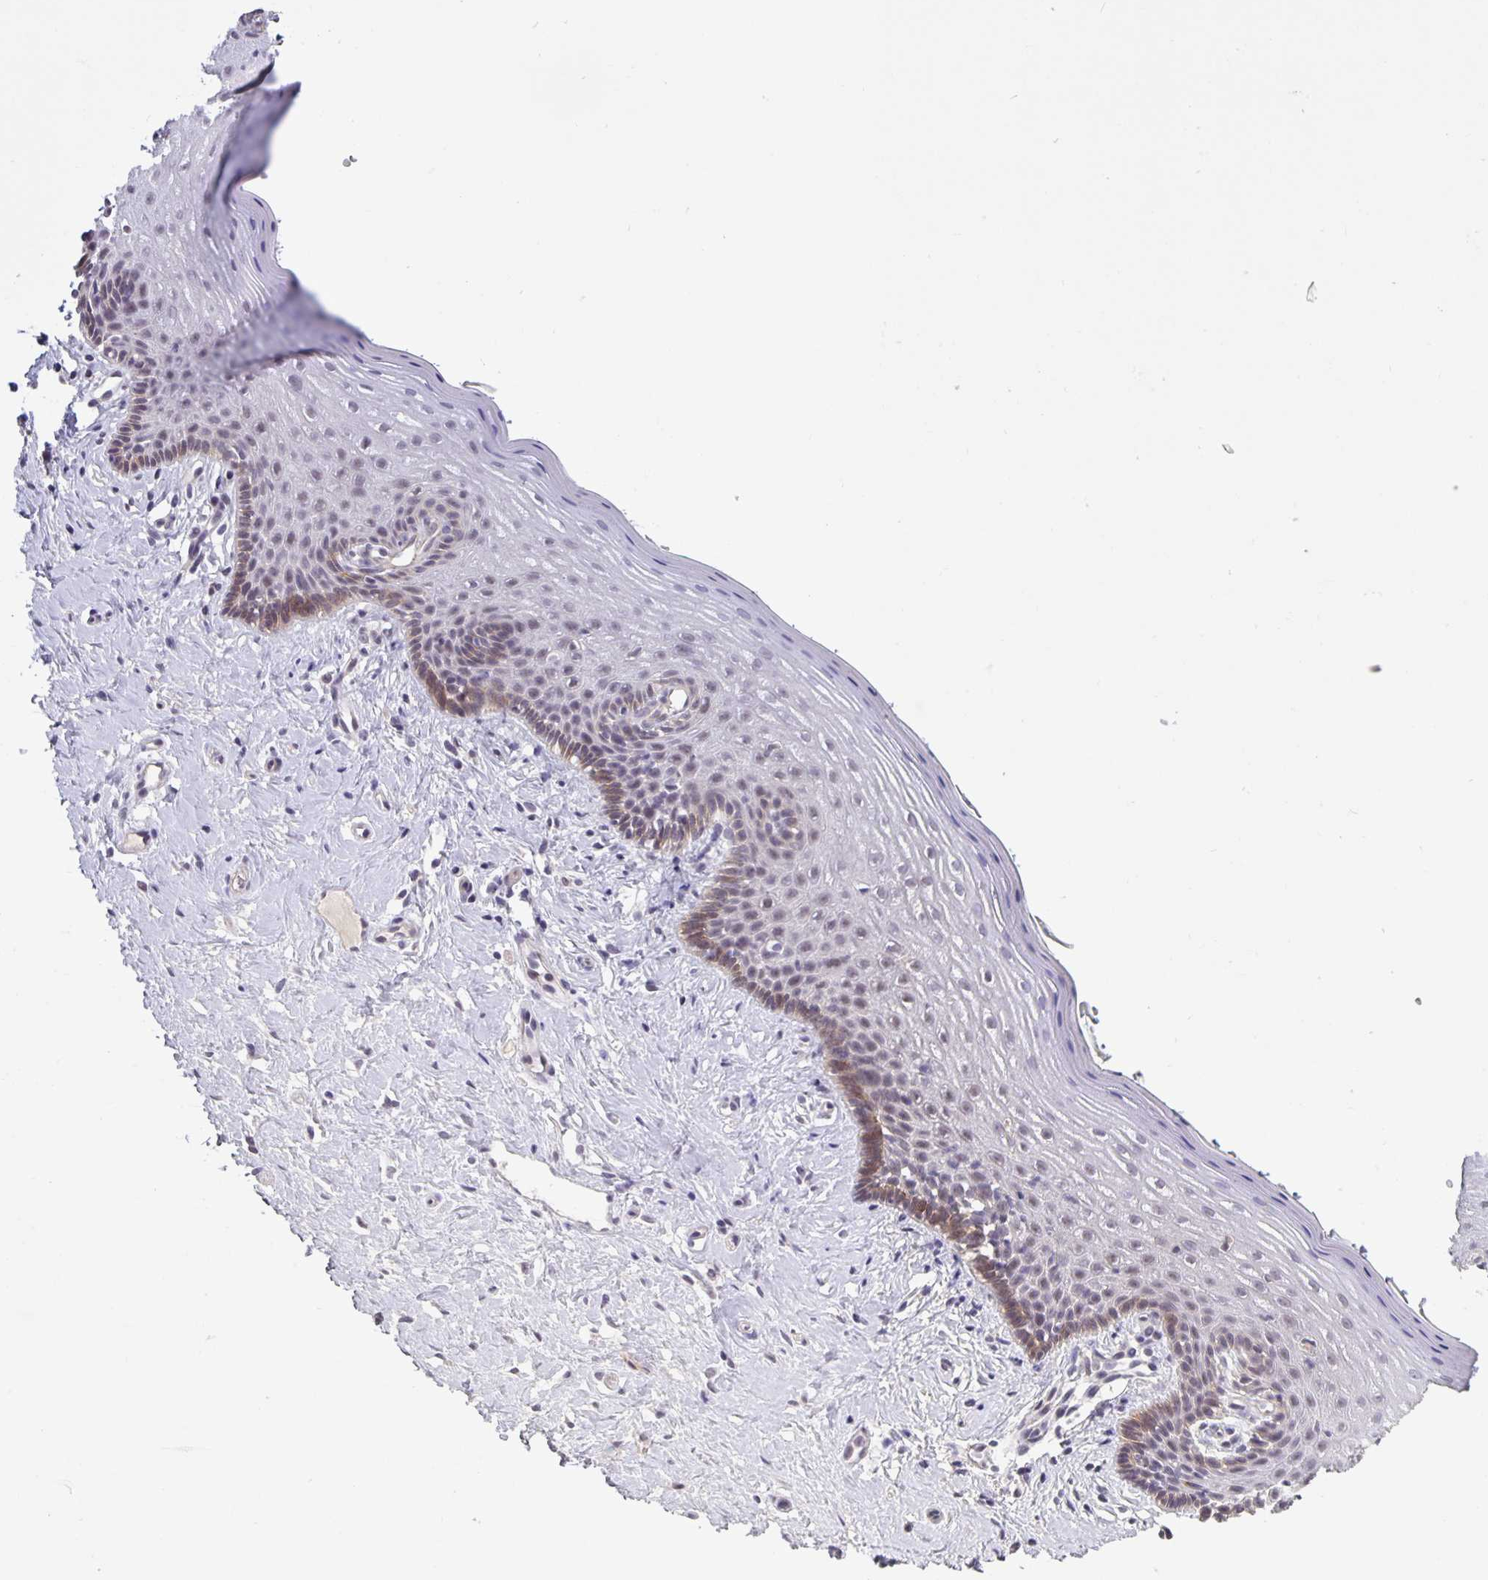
{"staining": {"intensity": "weak", "quantity": "<25%", "location": "cytoplasmic/membranous"}, "tissue": "vagina", "cell_type": "Squamous epithelial cells", "image_type": "normal", "snomed": [{"axis": "morphology", "description": "Normal tissue, NOS"}, {"axis": "topography", "description": "Vagina"}], "caption": "An IHC photomicrograph of normal vagina is shown. There is no staining in squamous epithelial cells of vagina.", "gene": "ARVCF", "patient": {"sex": "female", "age": 42}}